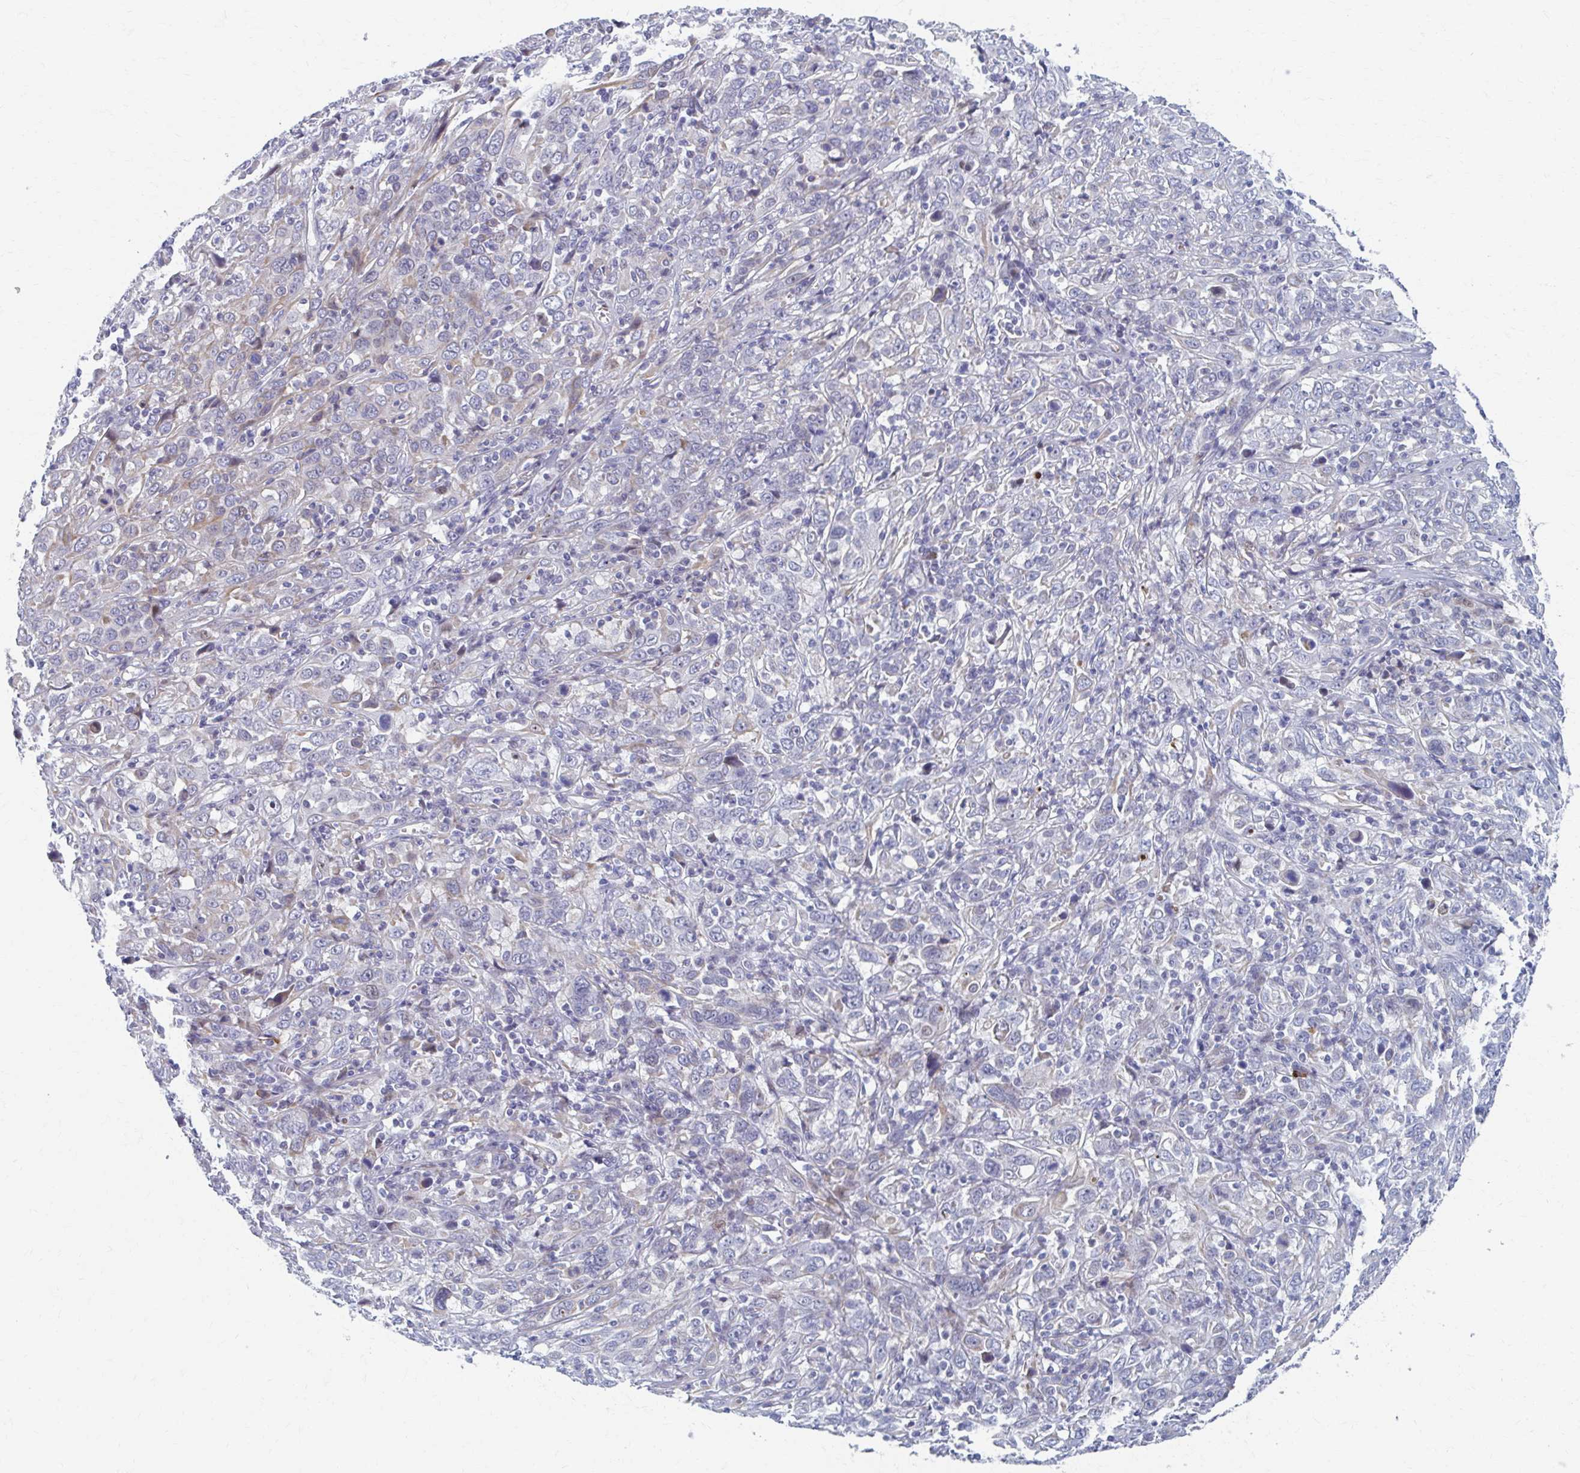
{"staining": {"intensity": "negative", "quantity": "none", "location": "none"}, "tissue": "cervical cancer", "cell_type": "Tumor cells", "image_type": "cancer", "snomed": [{"axis": "morphology", "description": "Squamous cell carcinoma, NOS"}, {"axis": "topography", "description": "Cervix"}], "caption": "Immunohistochemical staining of human cervical cancer shows no significant positivity in tumor cells.", "gene": "ABHD16B", "patient": {"sex": "female", "age": 46}}